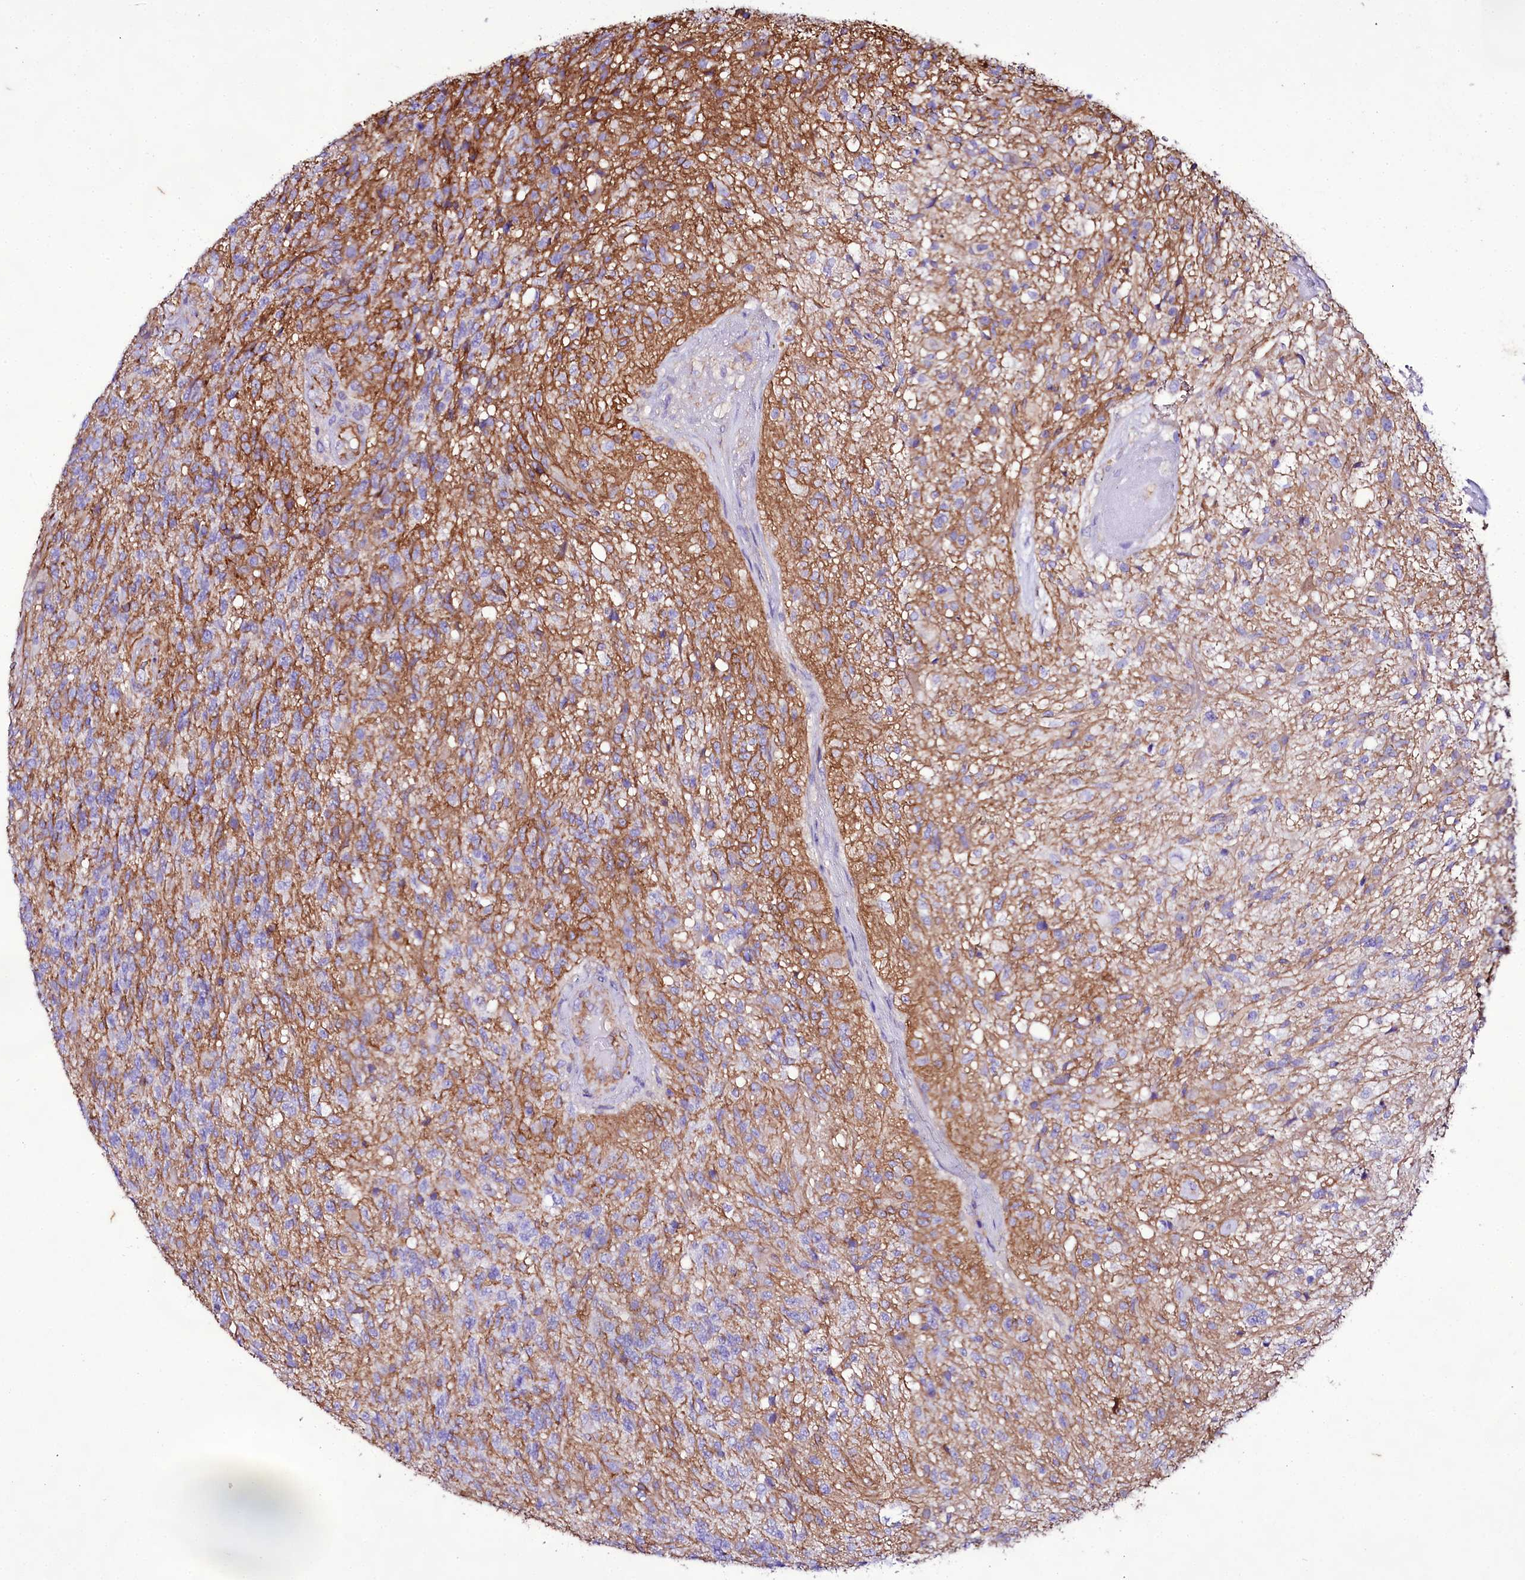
{"staining": {"intensity": "negative", "quantity": "none", "location": "none"}, "tissue": "glioma", "cell_type": "Tumor cells", "image_type": "cancer", "snomed": [{"axis": "morphology", "description": "Glioma, malignant, High grade"}, {"axis": "topography", "description": "Brain"}], "caption": "The micrograph demonstrates no staining of tumor cells in glioma. (Brightfield microscopy of DAB (3,3'-diaminobenzidine) immunohistochemistry (IHC) at high magnification).", "gene": "CD99", "patient": {"sex": "male", "age": 56}}